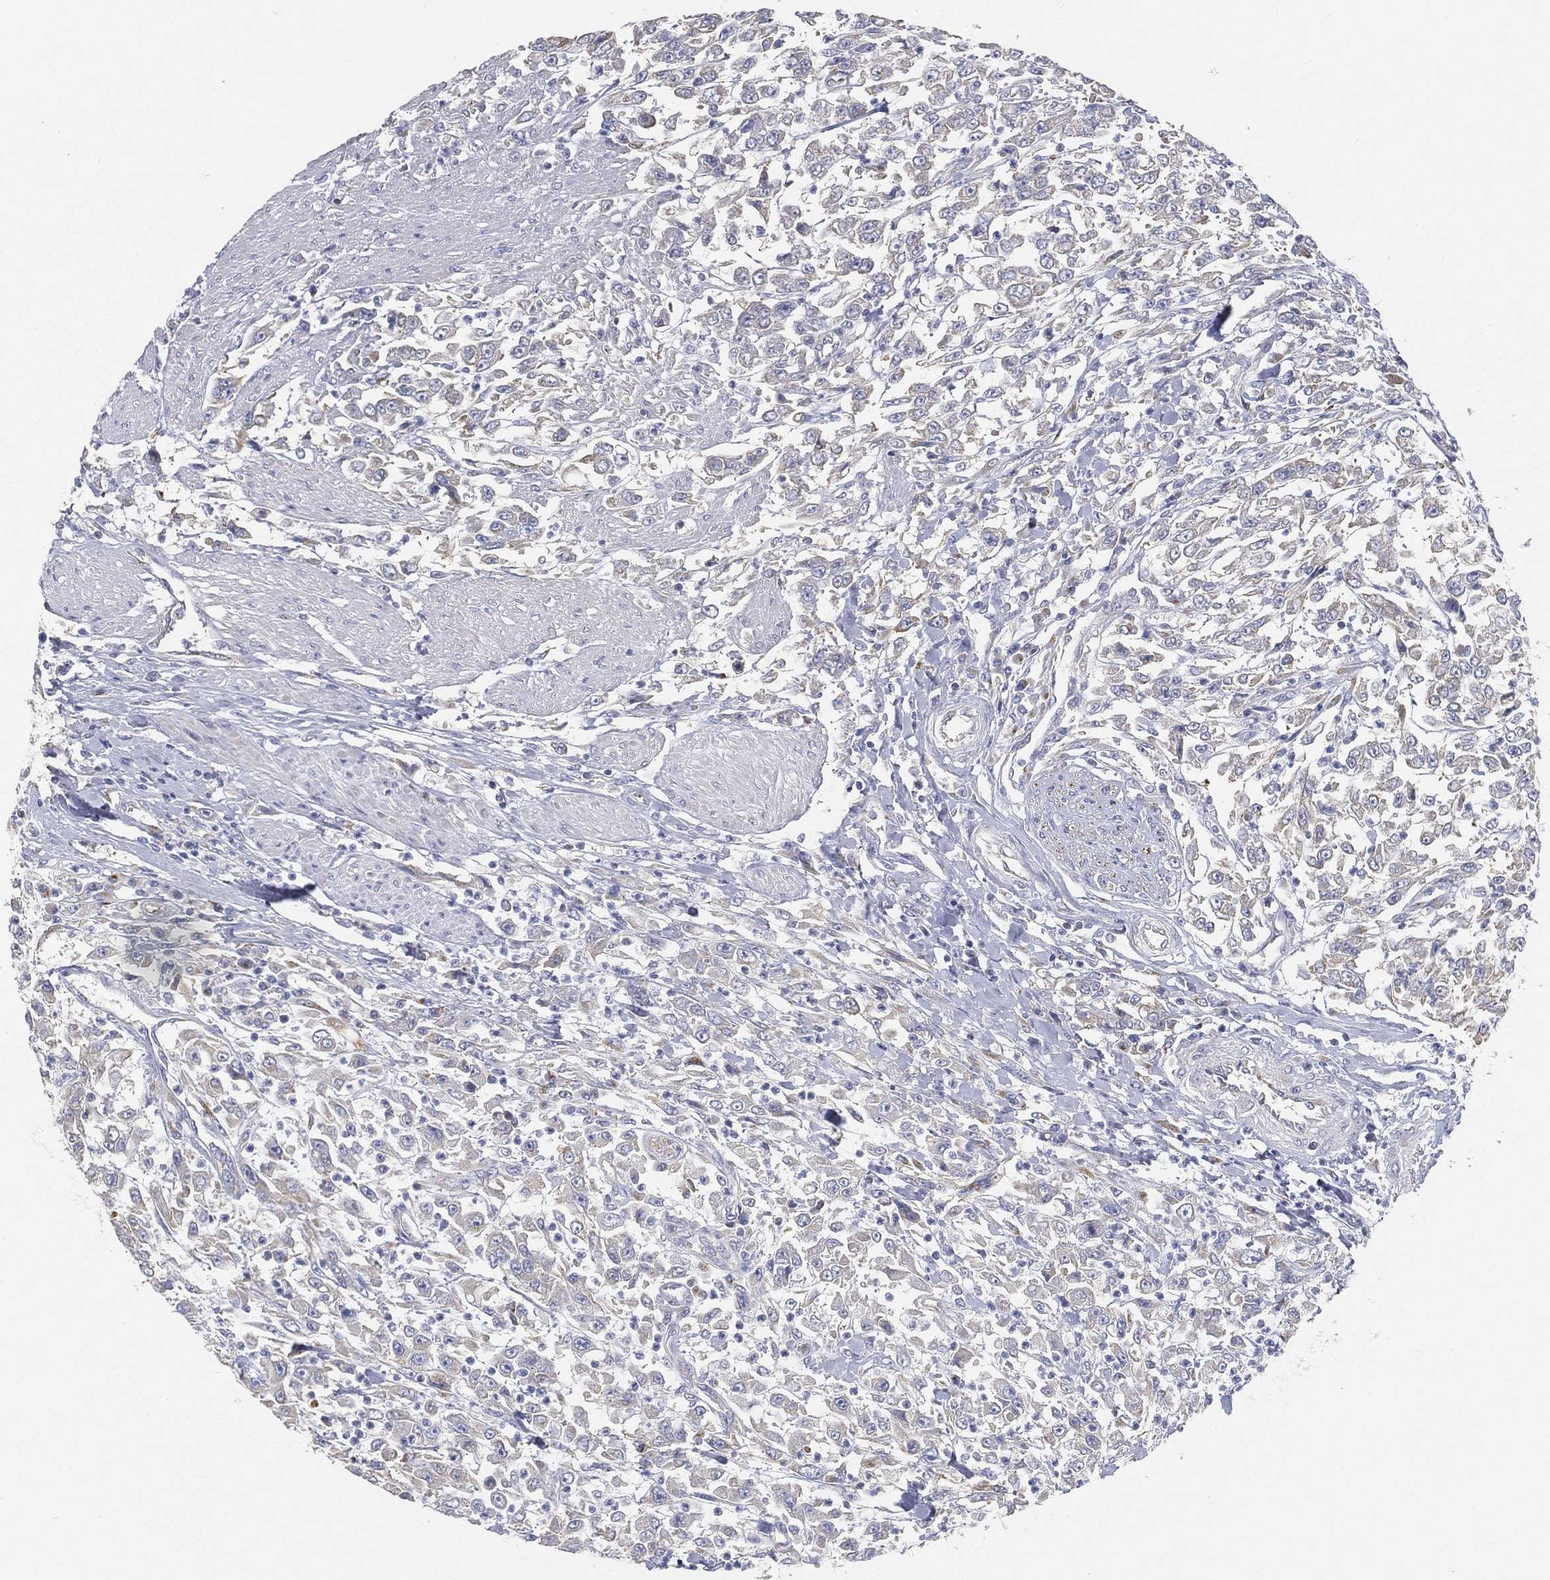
{"staining": {"intensity": "negative", "quantity": "none", "location": "none"}, "tissue": "urothelial cancer", "cell_type": "Tumor cells", "image_type": "cancer", "snomed": [{"axis": "morphology", "description": "Urothelial carcinoma, High grade"}, {"axis": "topography", "description": "Urinary bladder"}], "caption": "A photomicrograph of human urothelial cancer is negative for staining in tumor cells. (Brightfield microscopy of DAB (3,3'-diaminobenzidine) immunohistochemistry (IHC) at high magnification).", "gene": "TMEM25", "patient": {"sex": "male", "age": 46}}